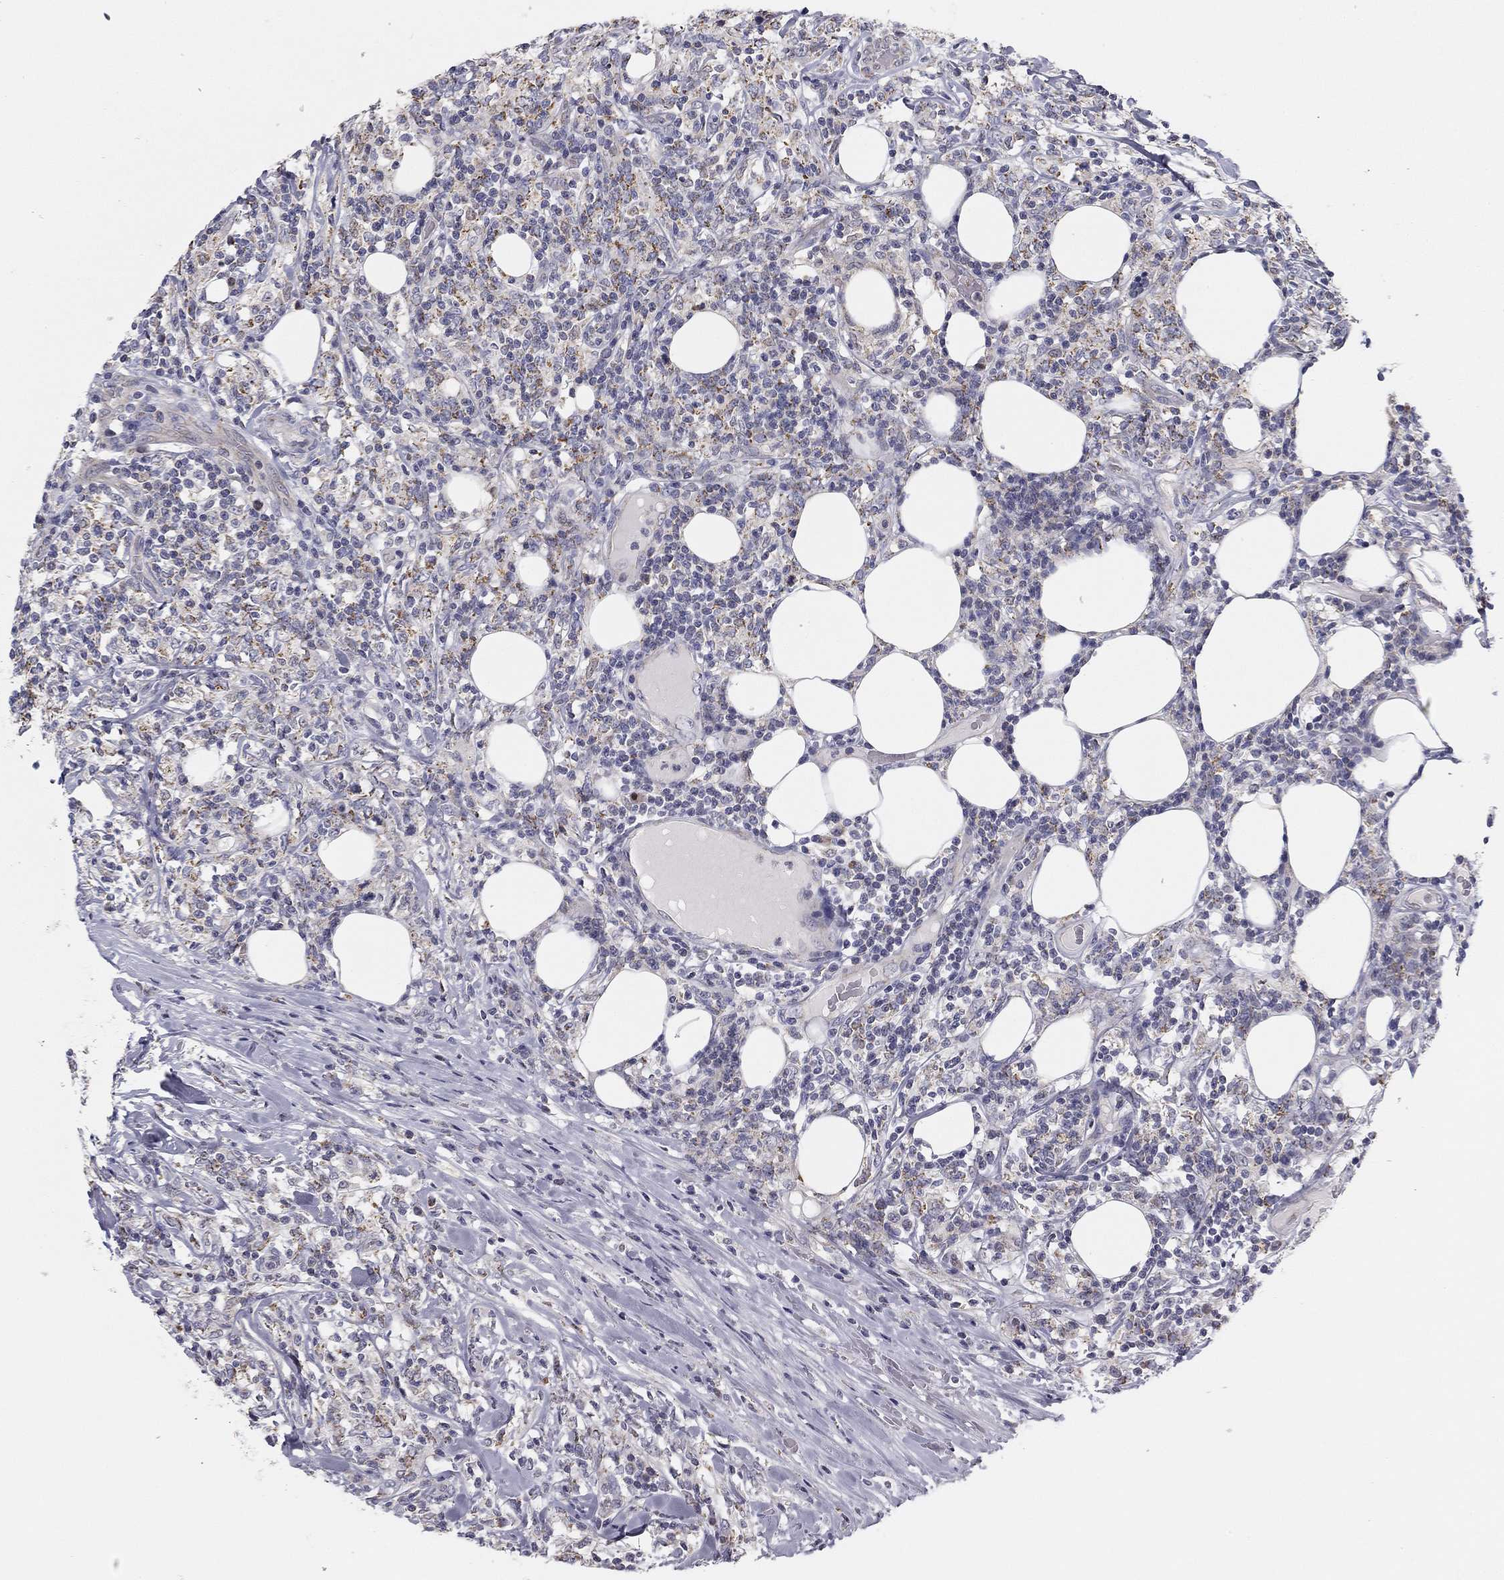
{"staining": {"intensity": "moderate", "quantity": "<25%", "location": "cytoplasmic/membranous"}, "tissue": "lymphoma", "cell_type": "Tumor cells", "image_type": "cancer", "snomed": [{"axis": "morphology", "description": "Malignant lymphoma, non-Hodgkin's type, High grade"}, {"axis": "topography", "description": "Lymph node"}], "caption": "Tumor cells display moderate cytoplasmic/membranous expression in approximately <25% of cells in lymphoma.", "gene": "SLC2A9", "patient": {"sex": "female", "age": 84}}